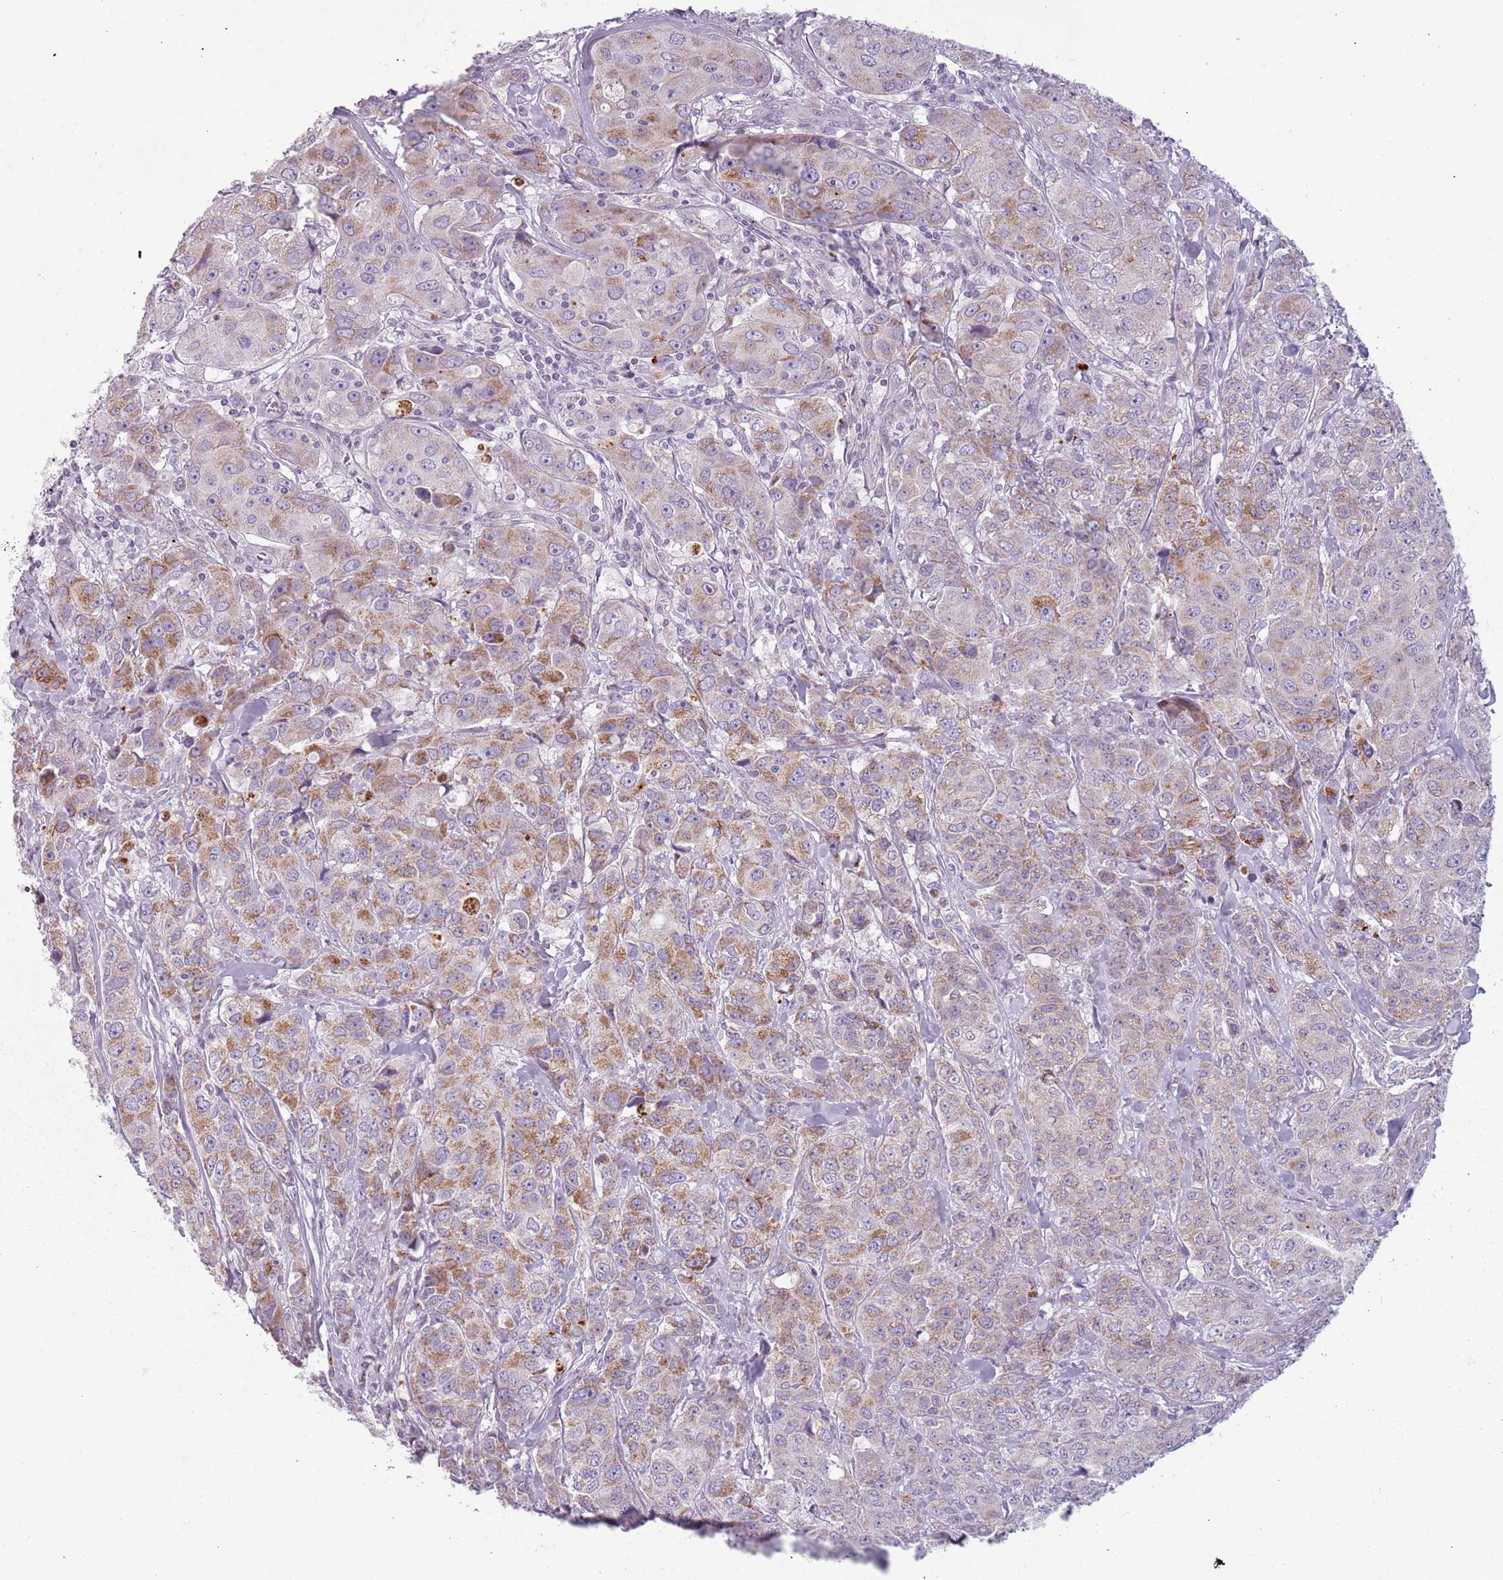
{"staining": {"intensity": "moderate", "quantity": ">75%", "location": "cytoplasmic/membranous"}, "tissue": "breast cancer", "cell_type": "Tumor cells", "image_type": "cancer", "snomed": [{"axis": "morphology", "description": "Duct carcinoma"}, {"axis": "topography", "description": "Breast"}], "caption": "Intraductal carcinoma (breast) stained with immunohistochemistry (IHC) shows moderate cytoplasmic/membranous positivity in about >75% of tumor cells.", "gene": "MEGF8", "patient": {"sex": "female", "age": 43}}